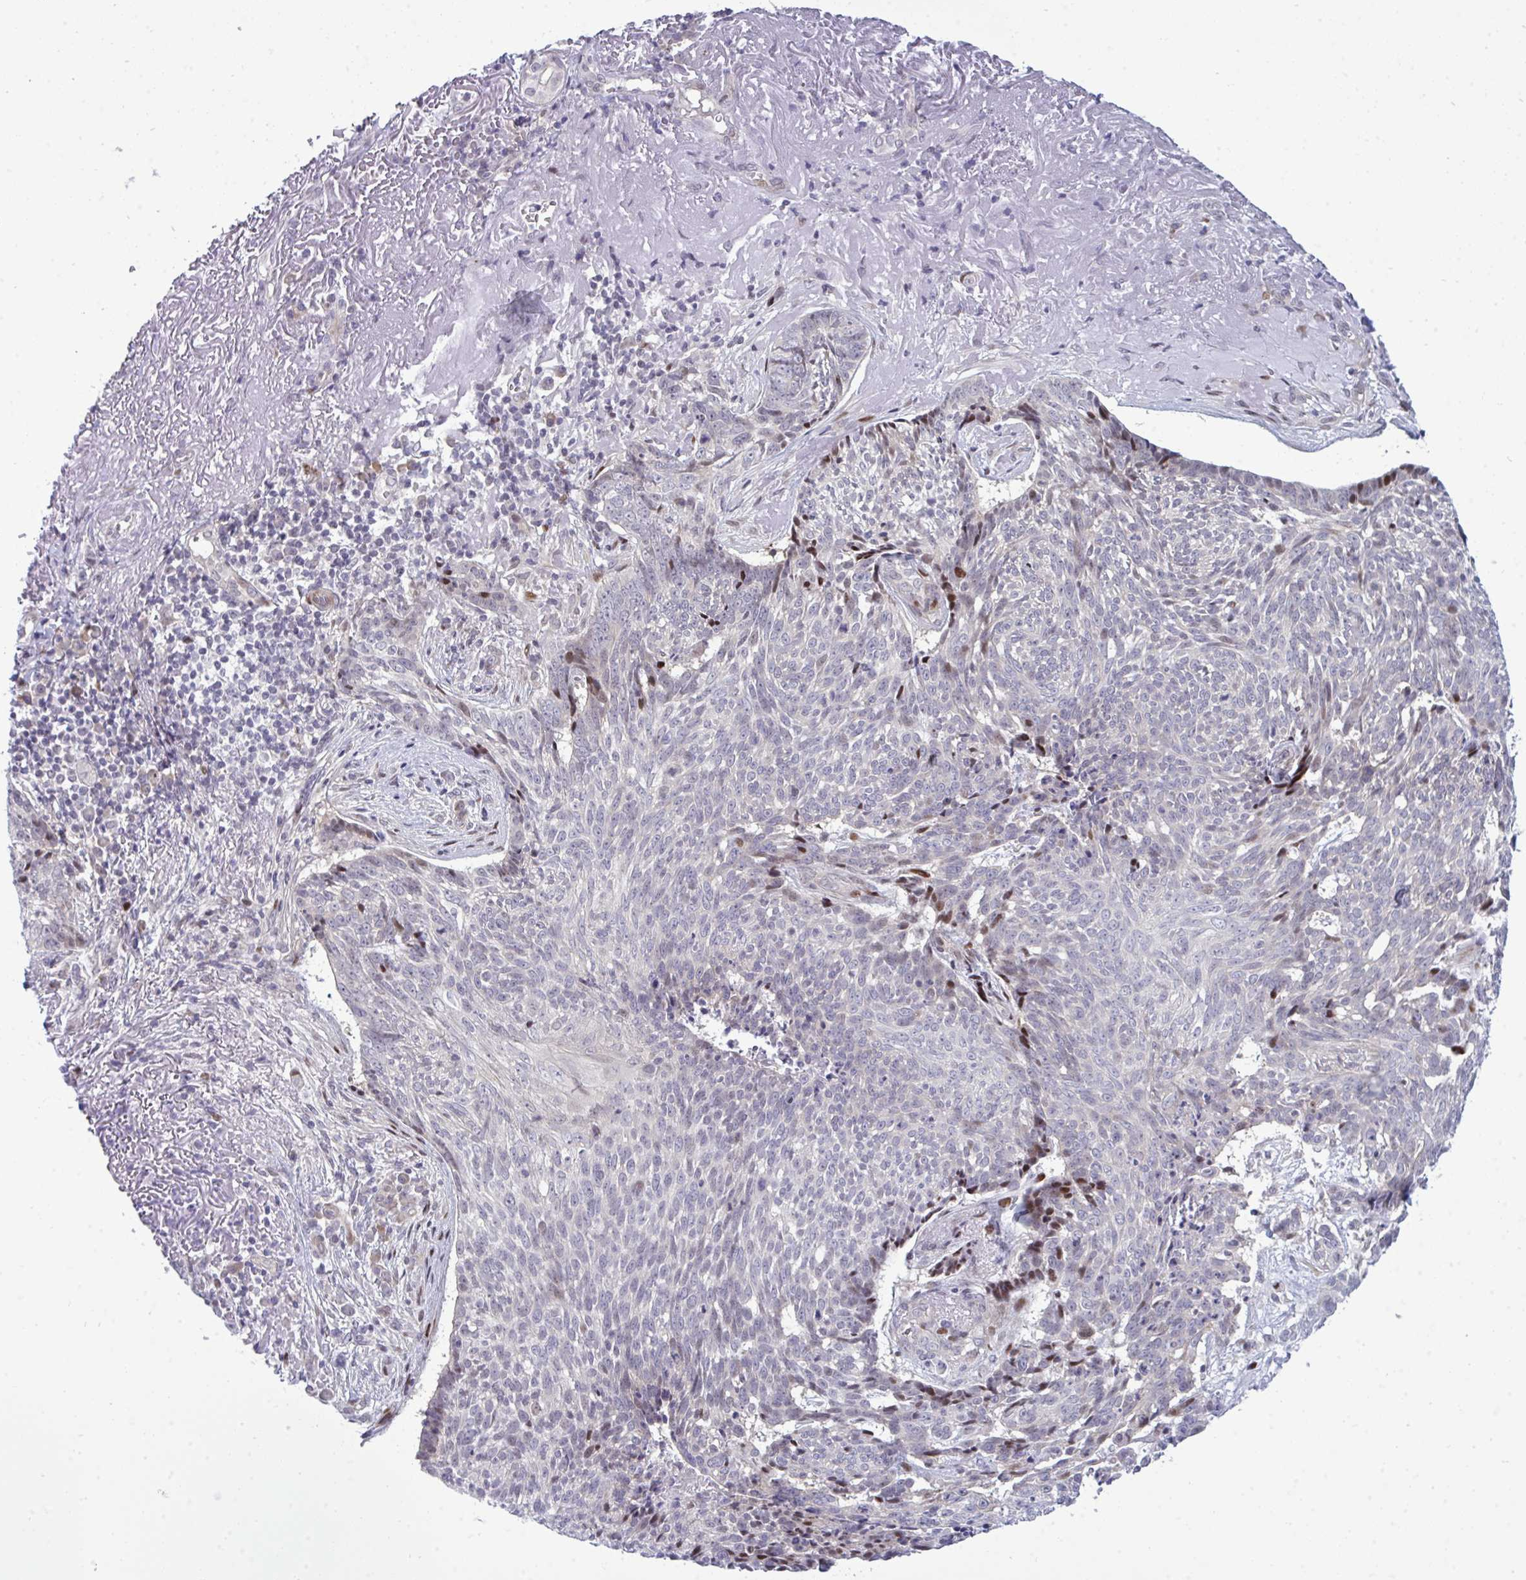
{"staining": {"intensity": "moderate", "quantity": "<25%", "location": "nuclear"}, "tissue": "skin cancer", "cell_type": "Tumor cells", "image_type": "cancer", "snomed": [{"axis": "morphology", "description": "Basal cell carcinoma"}, {"axis": "topography", "description": "Skin"}, {"axis": "topography", "description": "Skin of face"}], "caption": "Immunohistochemical staining of human basal cell carcinoma (skin) displays moderate nuclear protein staining in about <25% of tumor cells. (brown staining indicates protein expression, while blue staining denotes nuclei).", "gene": "TAB1", "patient": {"sex": "female", "age": 95}}